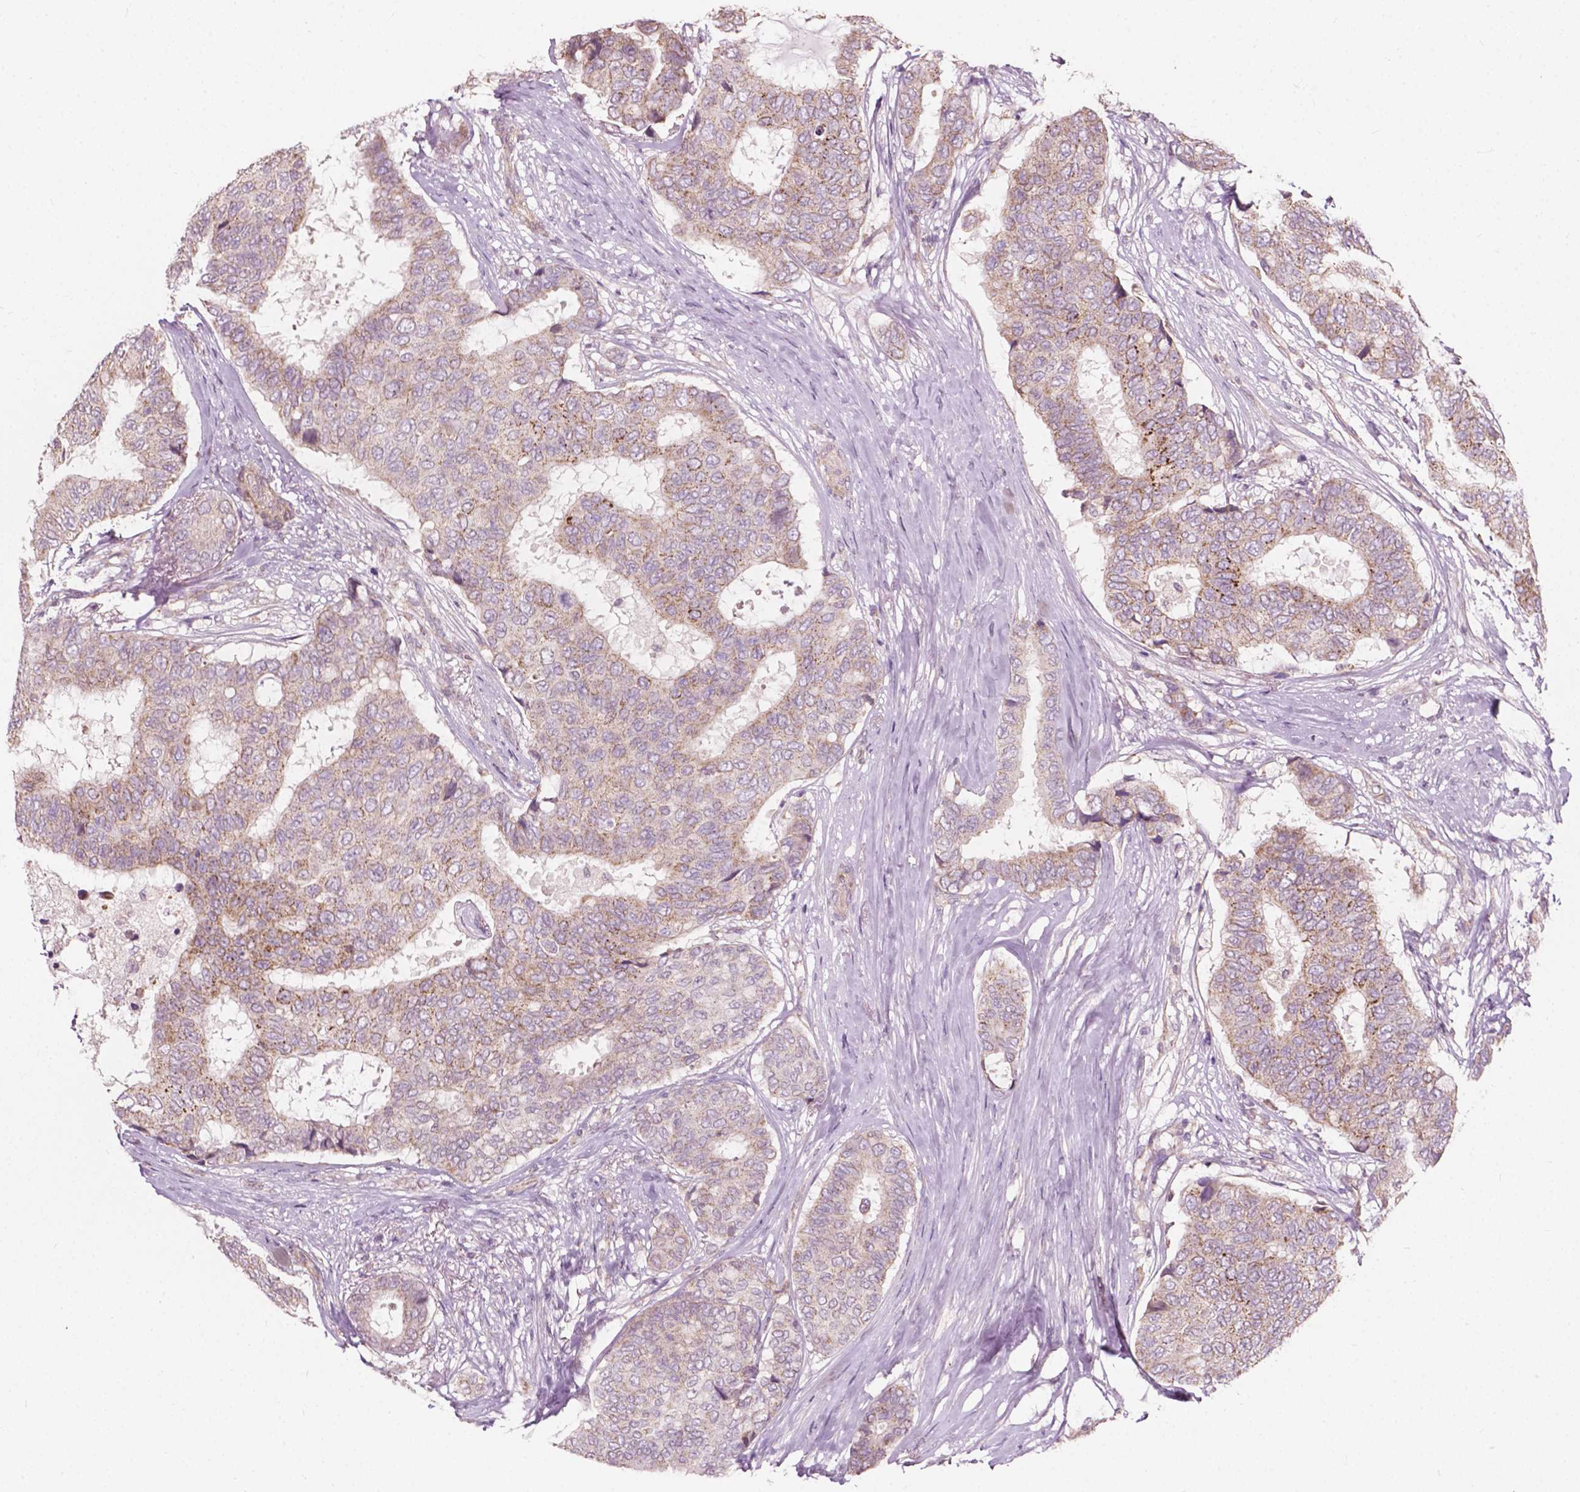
{"staining": {"intensity": "weak", "quantity": ">75%", "location": "cytoplasmic/membranous"}, "tissue": "breast cancer", "cell_type": "Tumor cells", "image_type": "cancer", "snomed": [{"axis": "morphology", "description": "Duct carcinoma"}, {"axis": "topography", "description": "Breast"}], "caption": "Protein positivity by immunohistochemistry (IHC) shows weak cytoplasmic/membranous staining in about >75% of tumor cells in breast infiltrating ductal carcinoma.", "gene": "NDUFA10", "patient": {"sex": "female", "age": 75}}